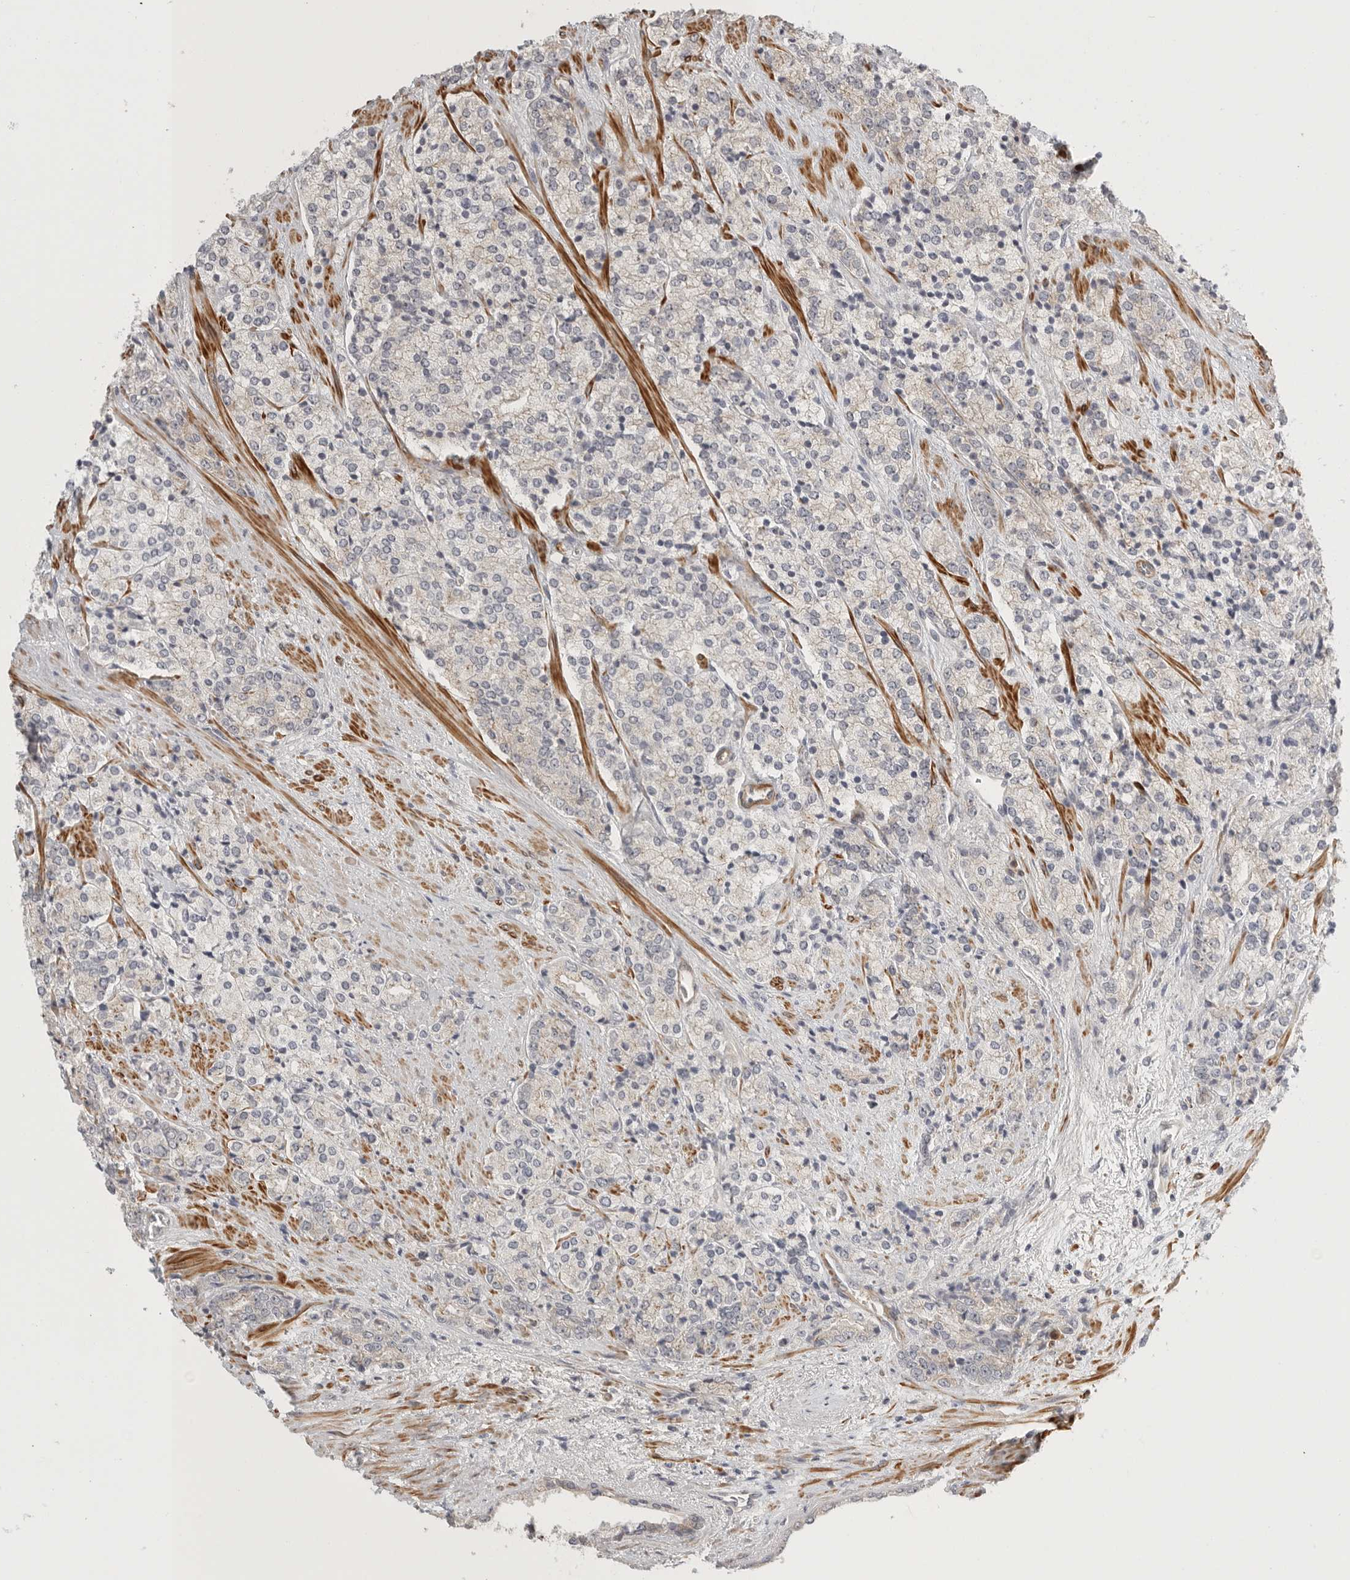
{"staining": {"intensity": "negative", "quantity": "none", "location": "none"}, "tissue": "prostate cancer", "cell_type": "Tumor cells", "image_type": "cancer", "snomed": [{"axis": "morphology", "description": "Adenocarcinoma, High grade"}, {"axis": "topography", "description": "Prostate"}], "caption": "This is an IHC image of prostate cancer (high-grade adenocarcinoma). There is no positivity in tumor cells.", "gene": "STAB2", "patient": {"sex": "male", "age": 71}}